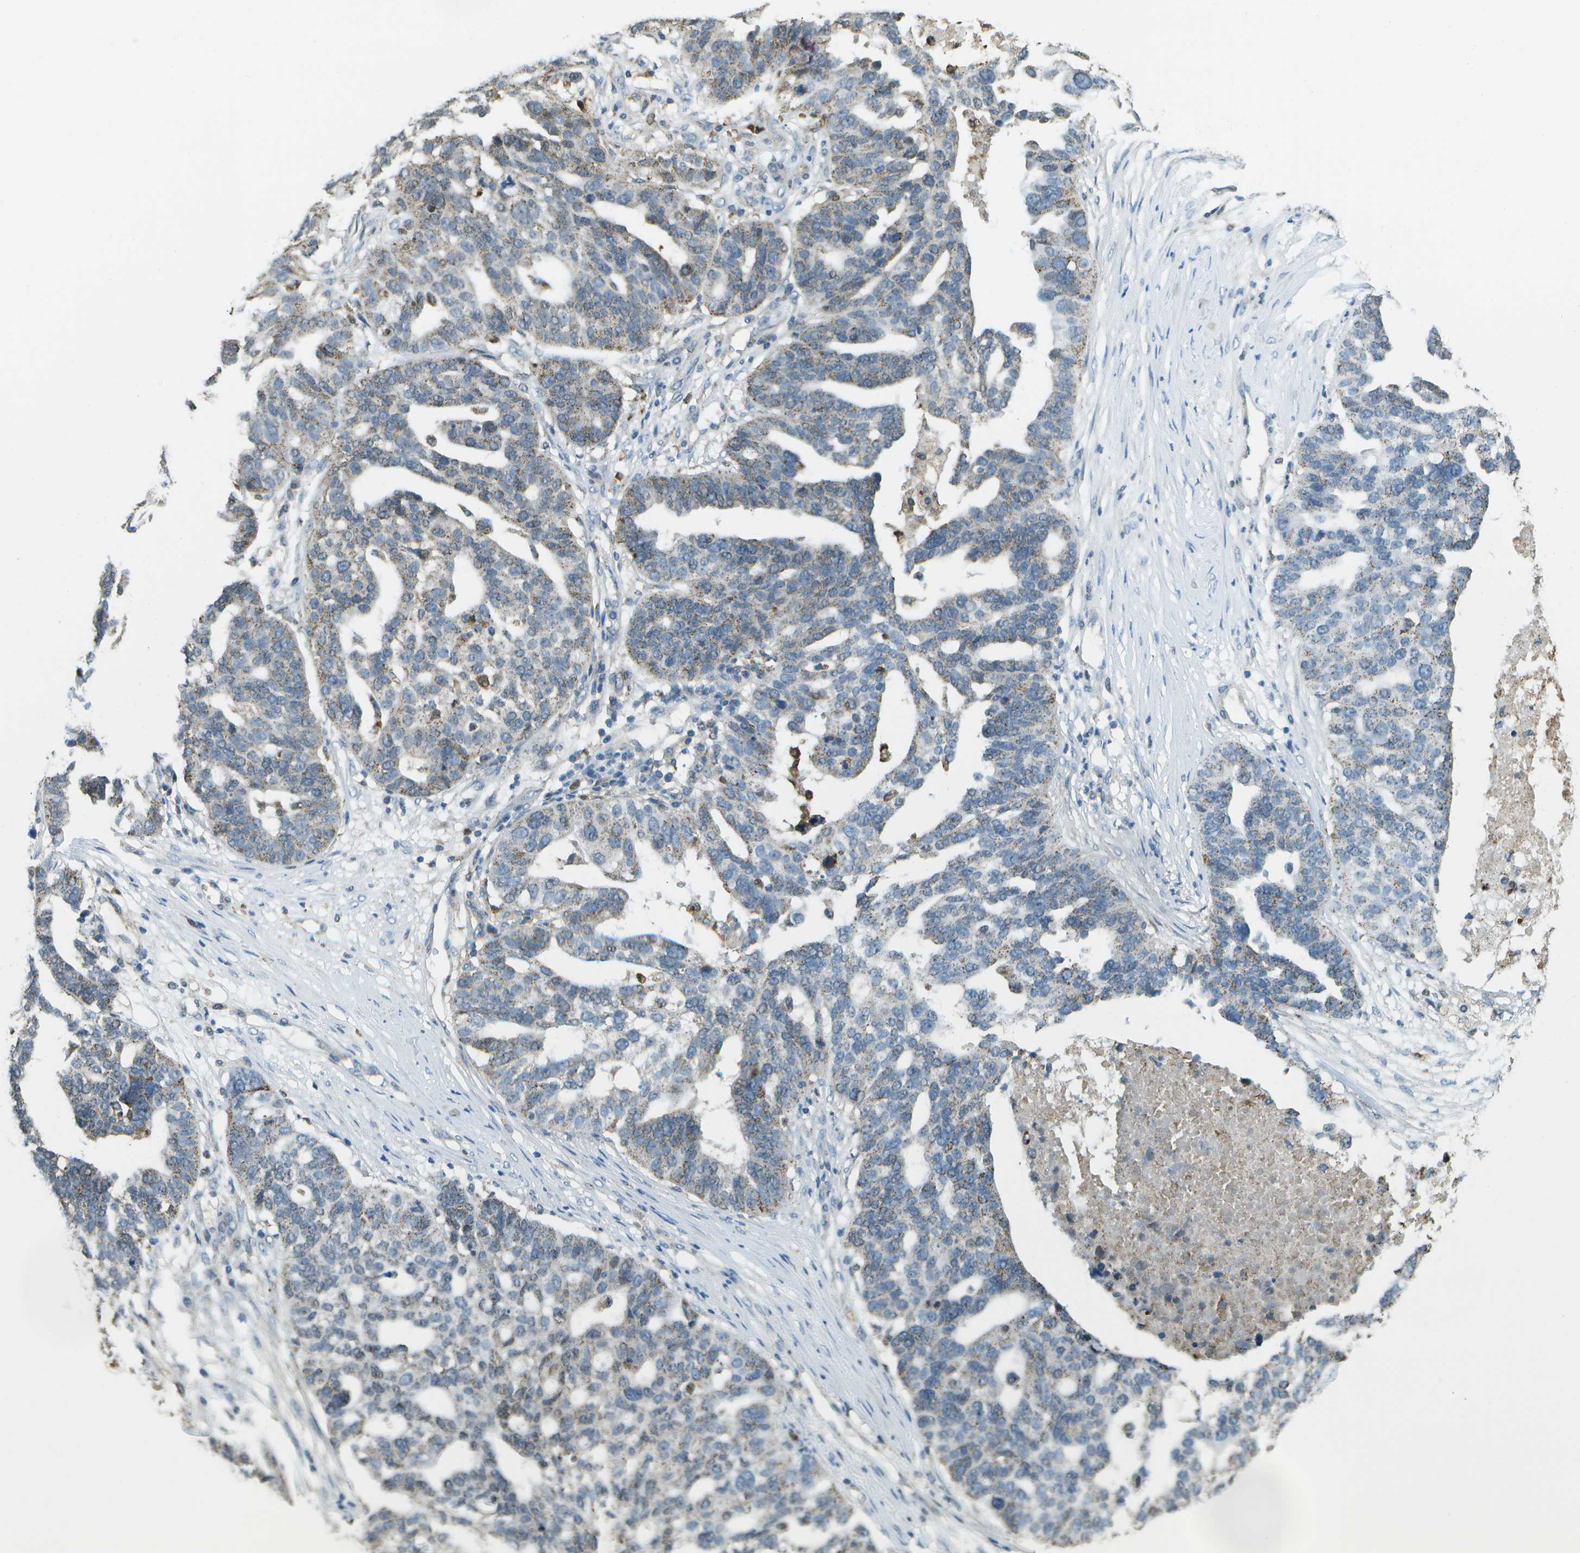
{"staining": {"intensity": "moderate", "quantity": "<25%", "location": "cytoplasmic/membranous"}, "tissue": "ovarian cancer", "cell_type": "Tumor cells", "image_type": "cancer", "snomed": [{"axis": "morphology", "description": "Cystadenocarcinoma, serous, NOS"}, {"axis": "topography", "description": "Ovary"}], "caption": "An image showing moderate cytoplasmic/membranous positivity in approximately <25% of tumor cells in serous cystadenocarcinoma (ovarian), as visualized by brown immunohistochemical staining.", "gene": "CACHD1", "patient": {"sex": "female", "age": 59}}